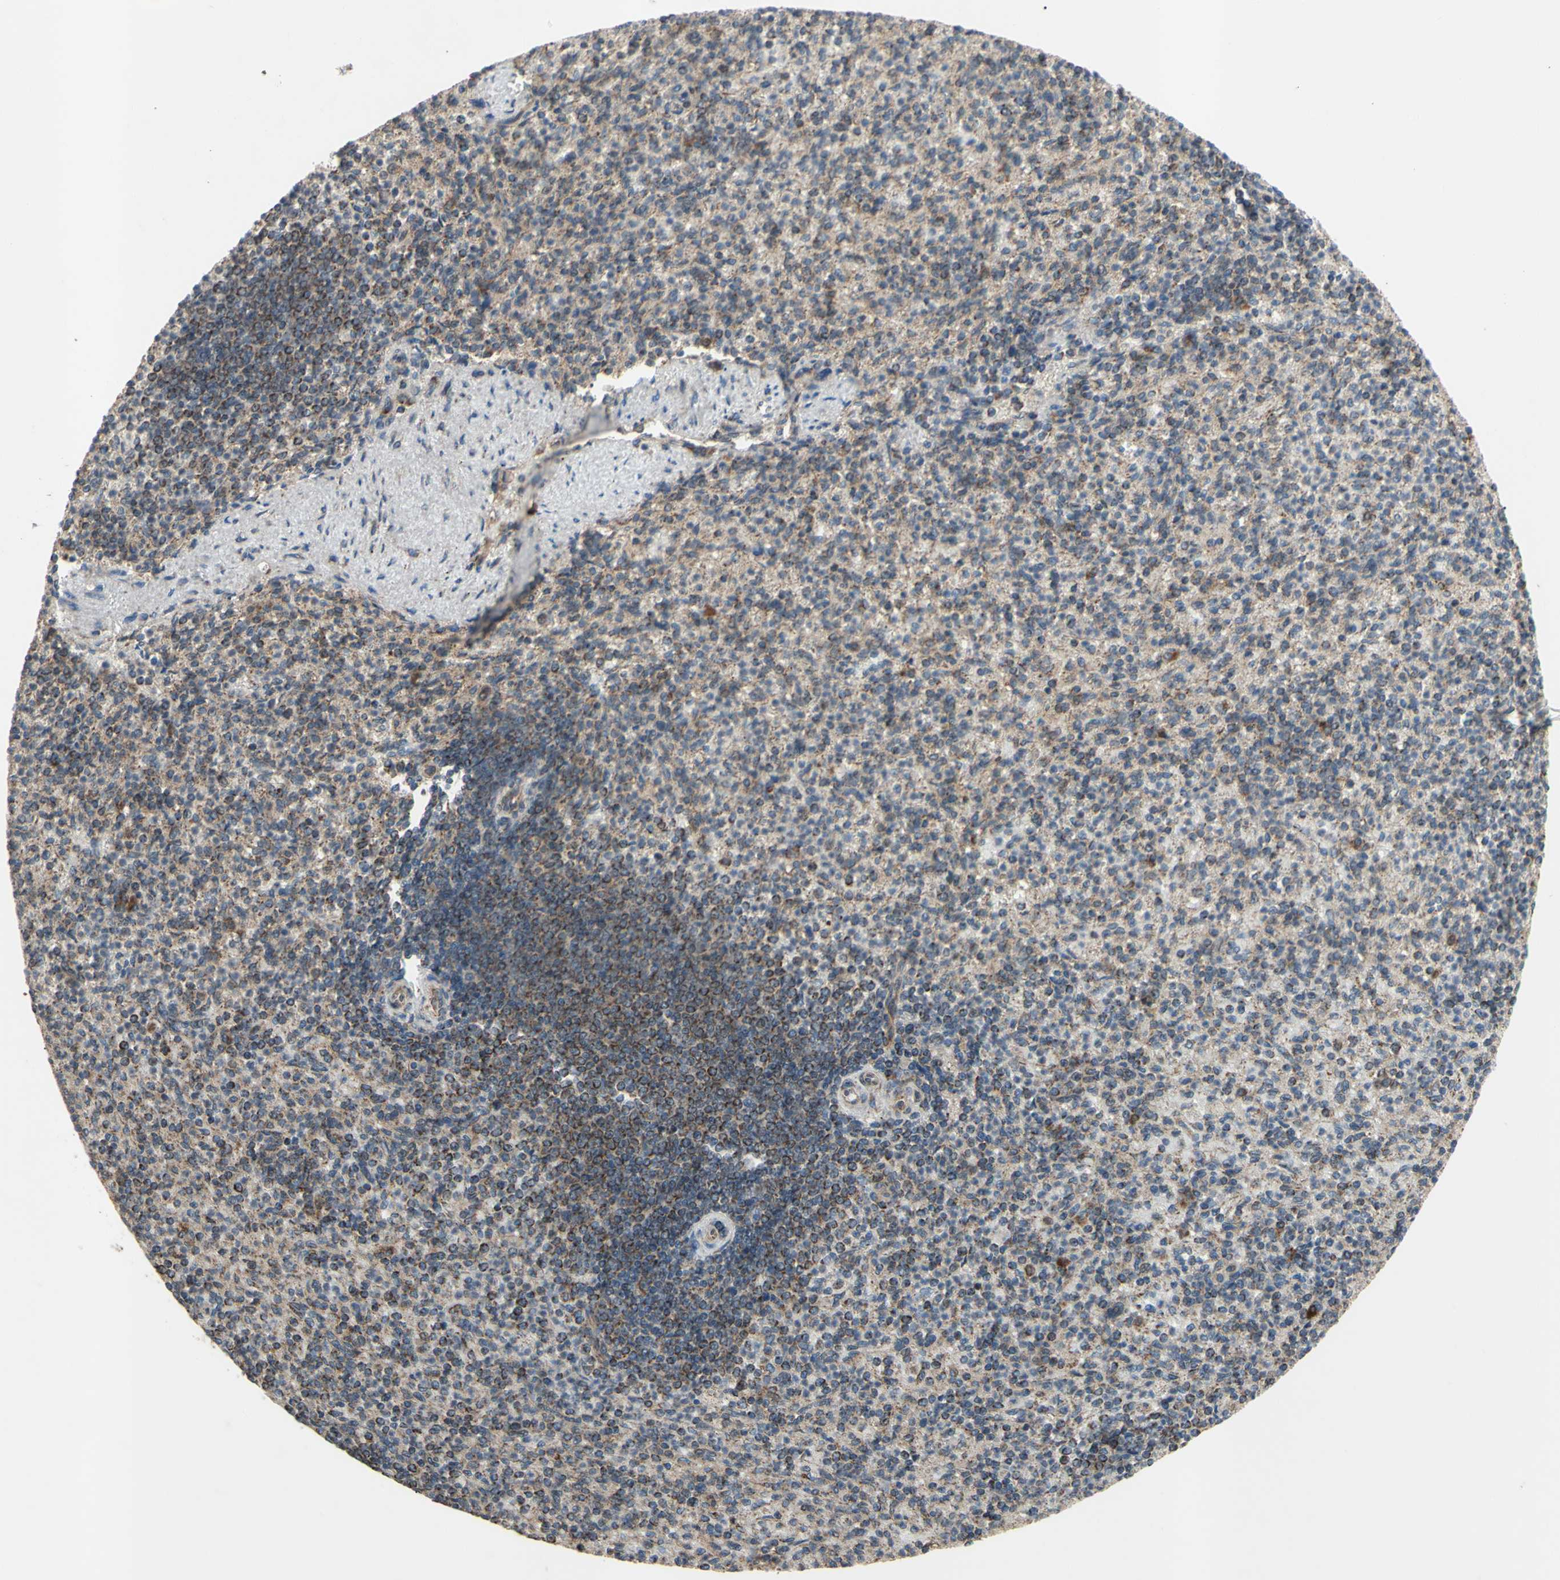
{"staining": {"intensity": "moderate", "quantity": "25%-75%", "location": "cytoplasmic/membranous"}, "tissue": "spleen", "cell_type": "Cells in red pulp", "image_type": "normal", "snomed": [{"axis": "morphology", "description": "Normal tissue, NOS"}, {"axis": "topography", "description": "Spleen"}], "caption": "Spleen stained with immunohistochemistry reveals moderate cytoplasmic/membranous expression in about 25%-75% of cells in red pulp. The staining was performed using DAB to visualize the protein expression in brown, while the nuclei were stained in blue with hematoxylin (Magnification: 20x).", "gene": "CD164", "patient": {"sex": "female", "age": 74}}